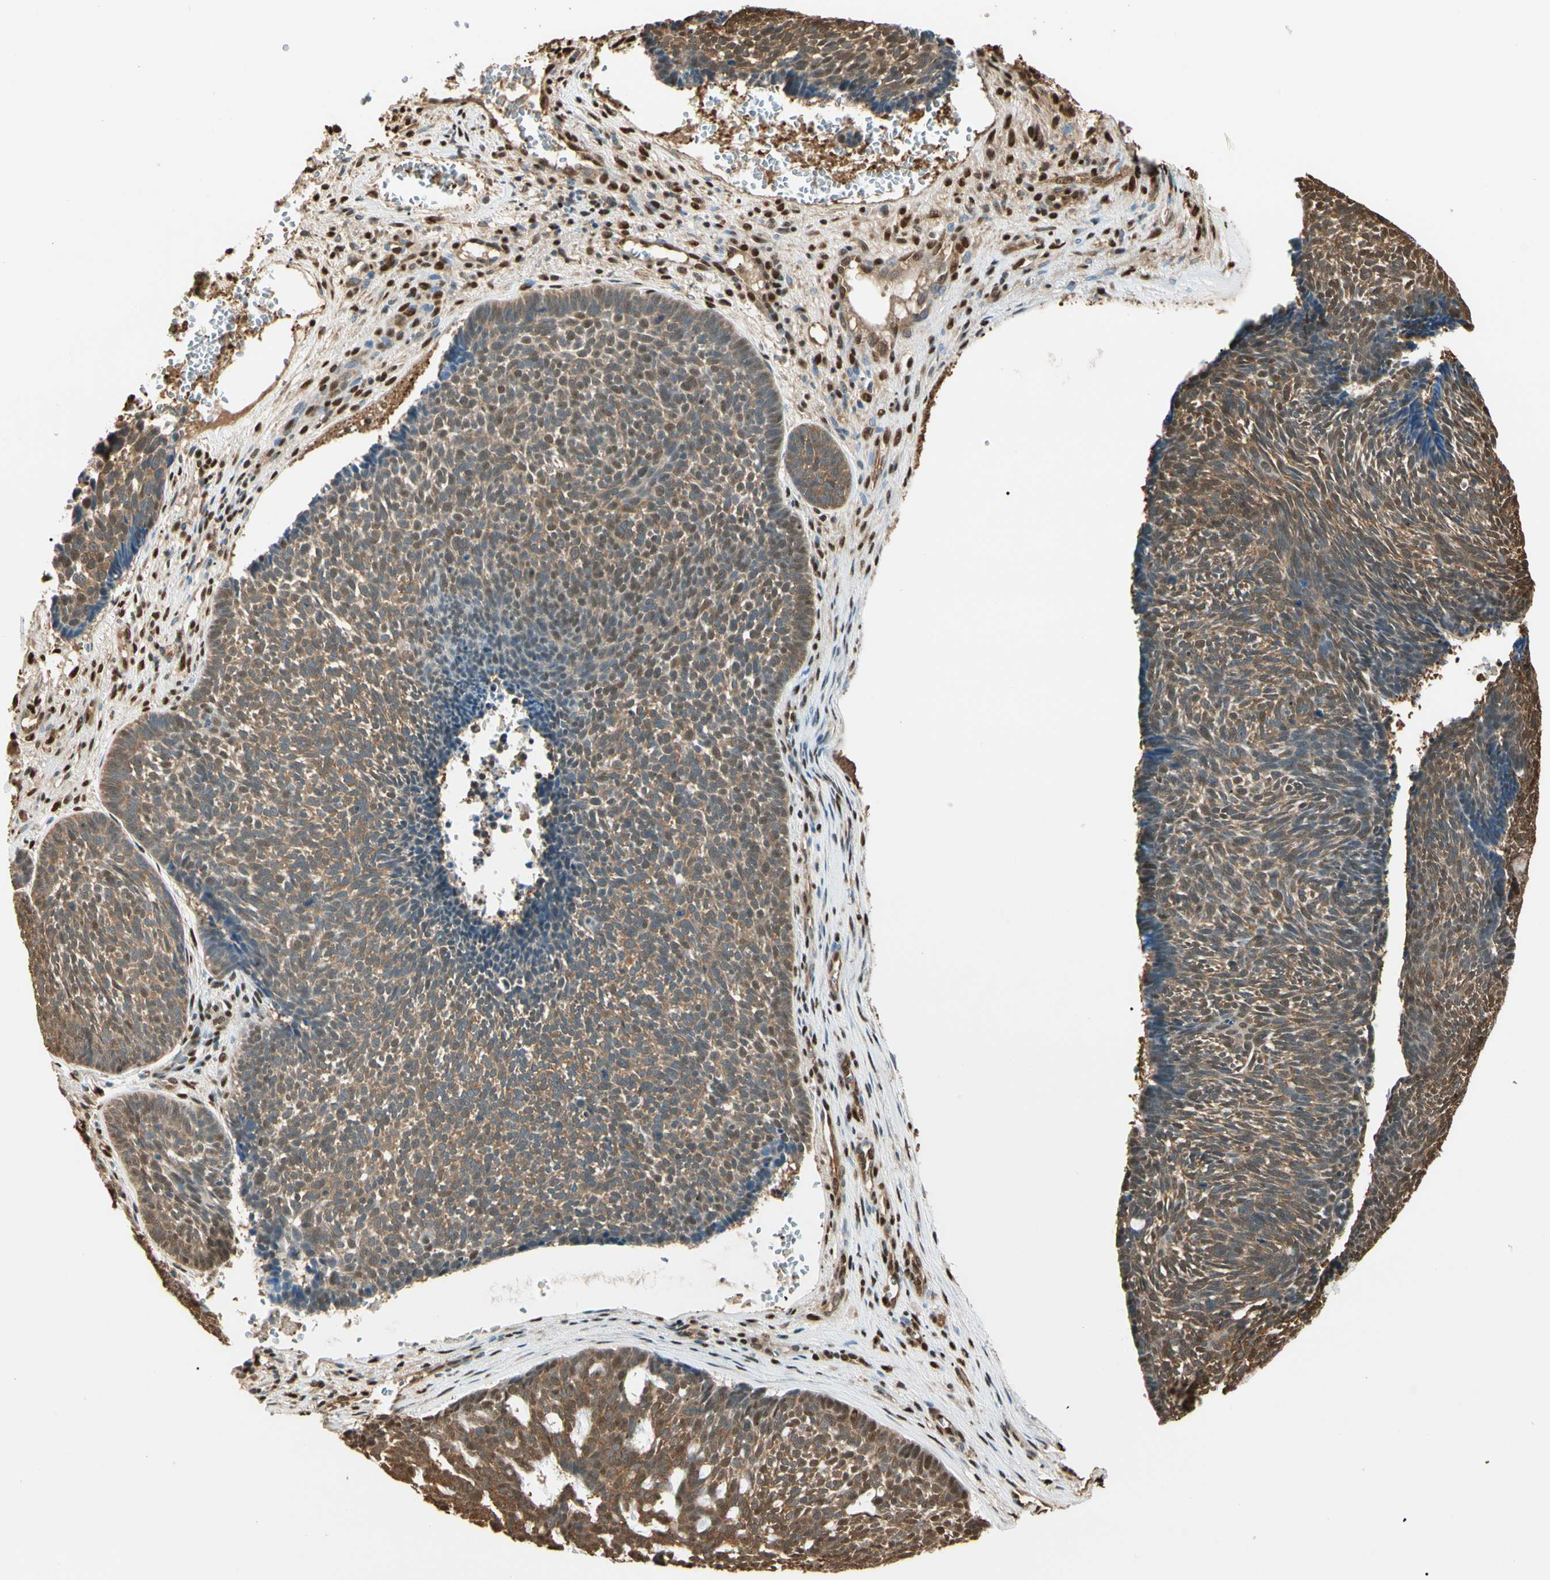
{"staining": {"intensity": "moderate", "quantity": ">75%", "location": "cytoplasmic/membranous,nuclear"}, "tissue": "skin cancer", "cell_type": "Tumor cells", "image_type": "cancer", "snomed": [{"axis": "morphology", "description": "Basal cell carcinoma"}, {"axis": "topography", "description": "Skin"}], "caption": "Brown immunohistochemical staining in human skin cancer (basal cell carcinoma) exhibits moderate cytoplasmic/membranous and nuclear staining in about >75% of tumor cells.", "gene": "PNCK", "patient": {"sex": "male", "age": 84}}